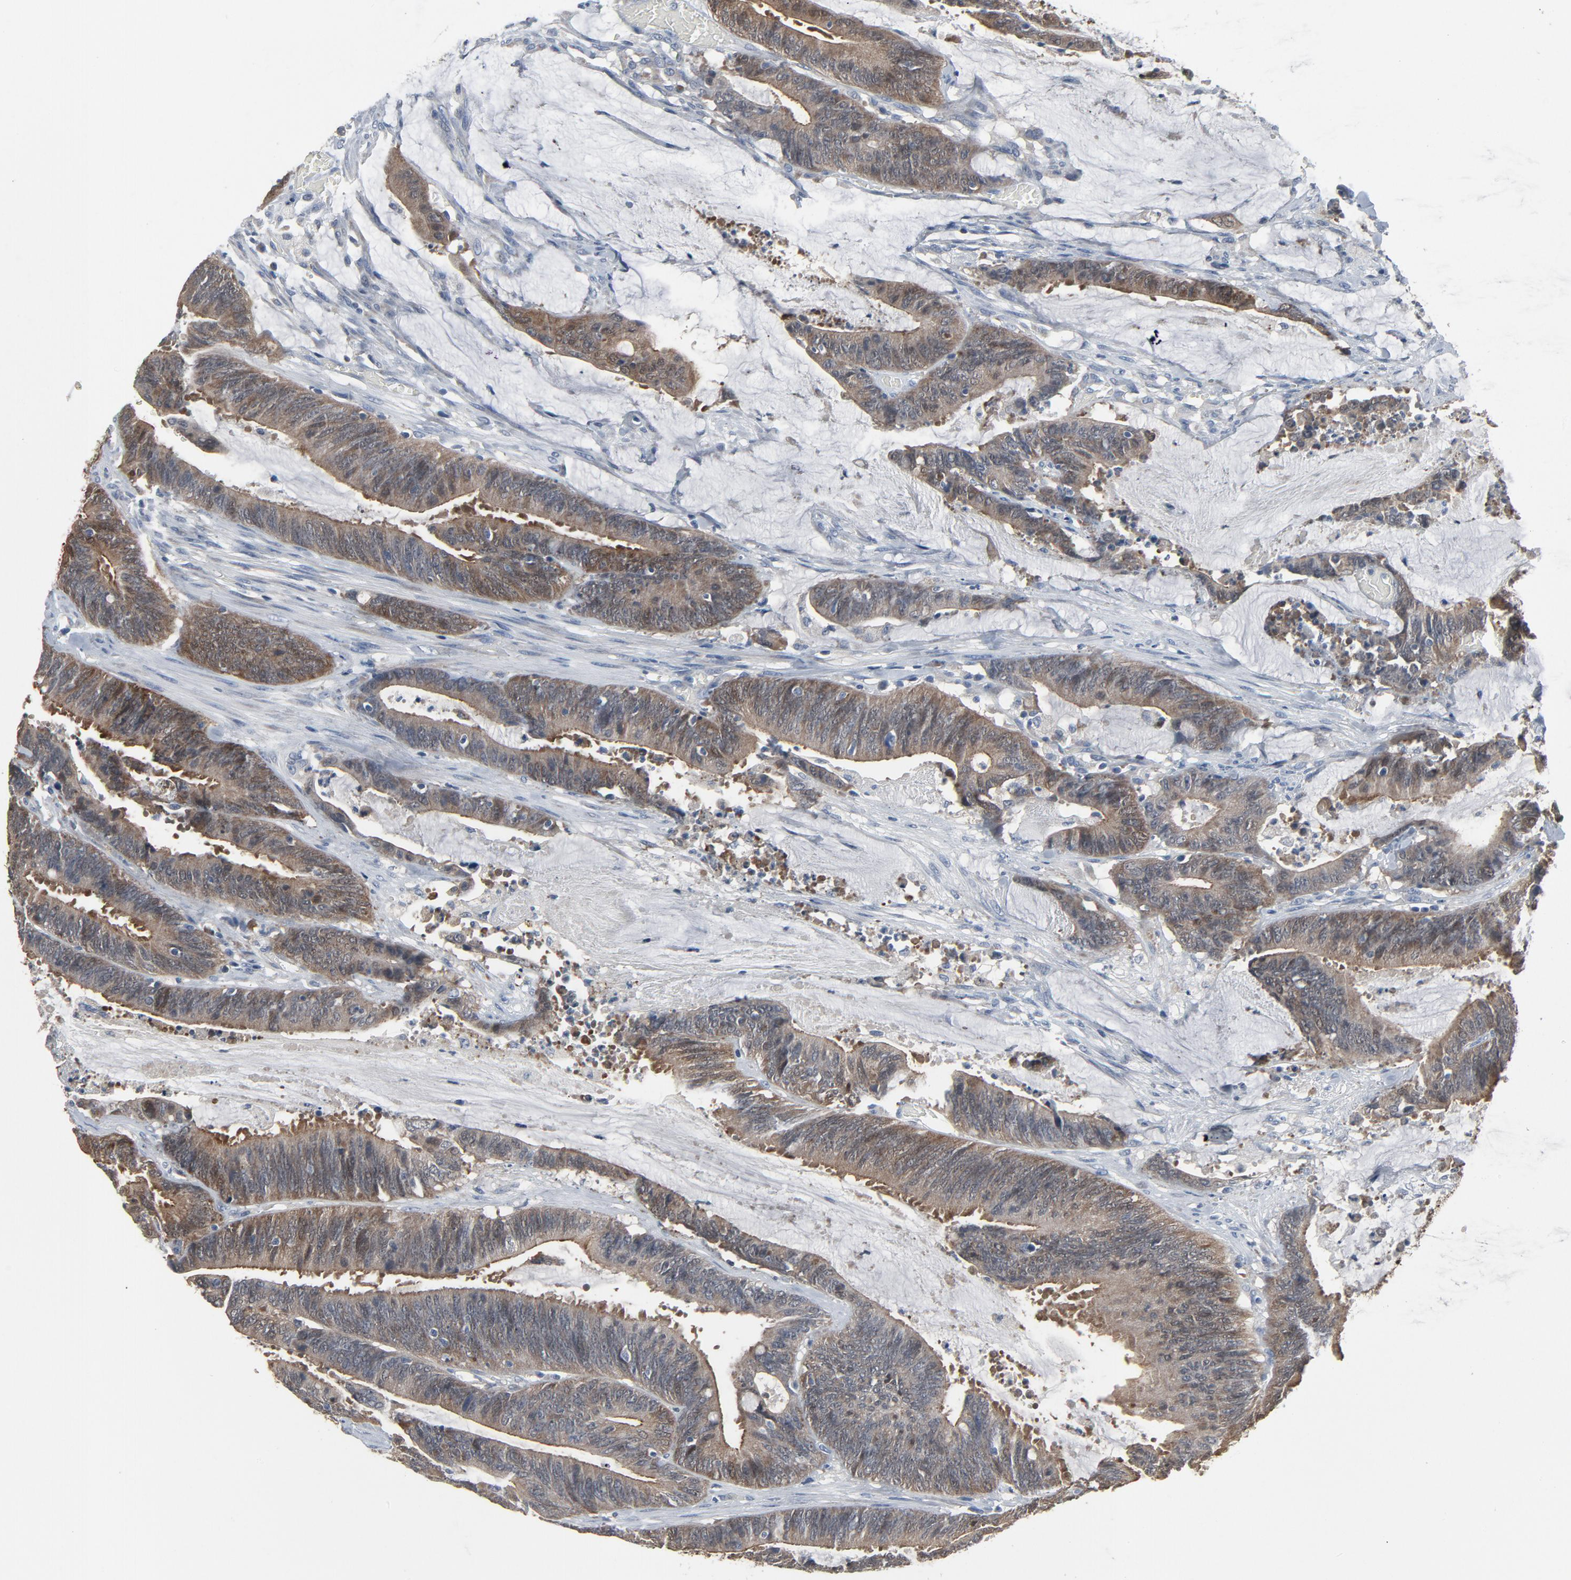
{"staining": {"intensity": "moderate", "quantity": ">75%", "location": "cytoplasmic/membranous,nuclear"}, "tissue": "colorectal cancer", "cell_type": "Tumor cells", "image_type": "cancer", "snomed": [{"axis": "morphology", "description": "Adenocarcinoma, NOS"}, {"axis": "topography", "description": "Rectum"}], "caption": "A photomicrograph showing moderate cytoplasmic/membranous and nuclear positivity in approximately >75% of tumor cells in colorectal cancer, as visualized by brown immunohistochemical staining.", "gene": "GPX2", "patient": {"sex": "female", "age": 66}}